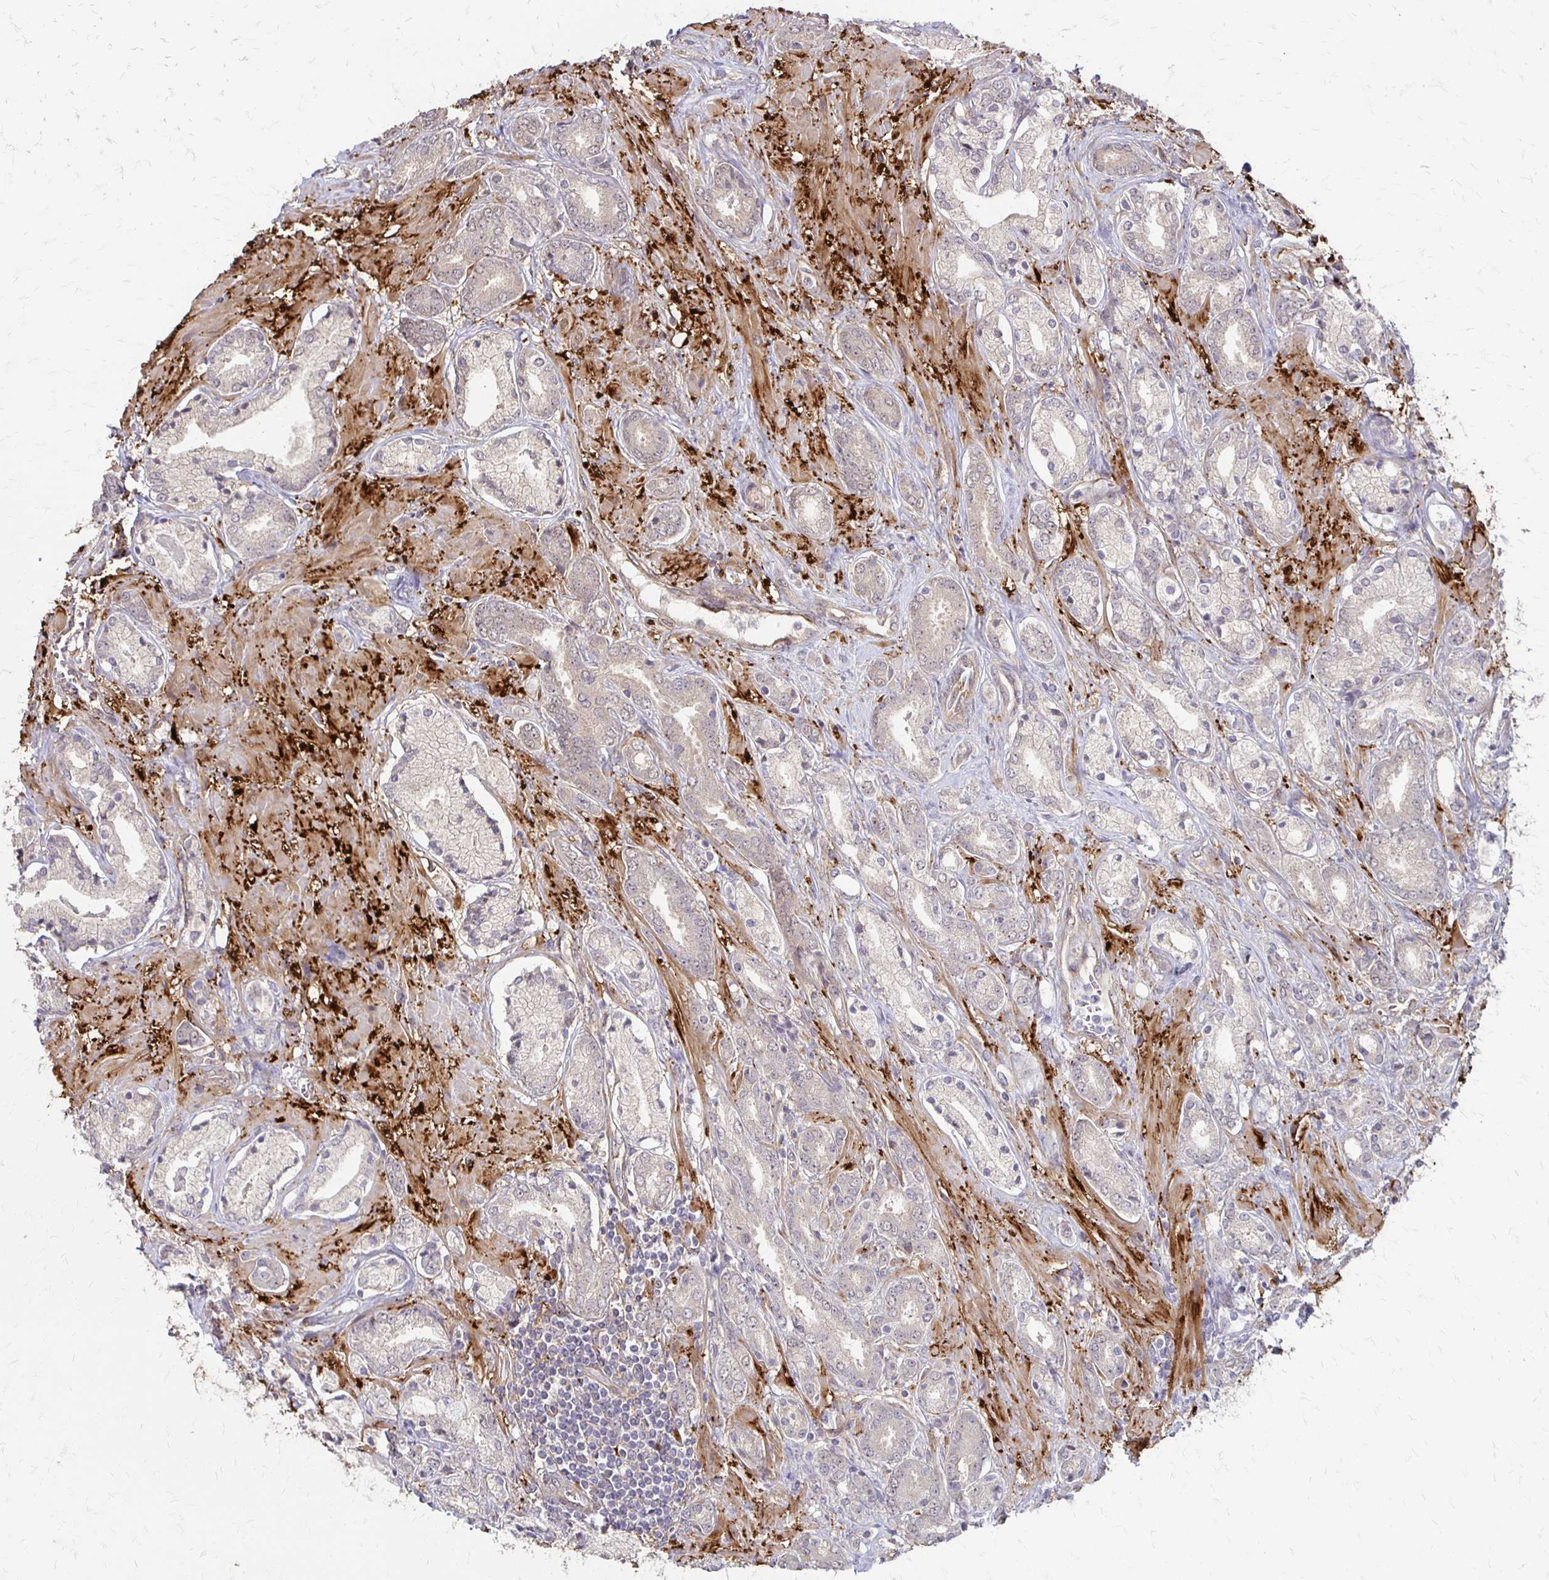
{"staining": {"intensity": "negative", "quantity": "none", "location": "none"}, "tissue": "prostate cancer", "cell_type": "Tumor cells", "image_type": "cancer", "snomed": [{"axis": "morphology", "description": "Adenocarcinoma, High grade"}, {"axis": "topography", "description": "Prostate"}], "caption": "Tumor cells are negative for brown protein staining in prostate cancer.", "gene": "CFL2", "patient": {"sex": "male", "age": 56}}